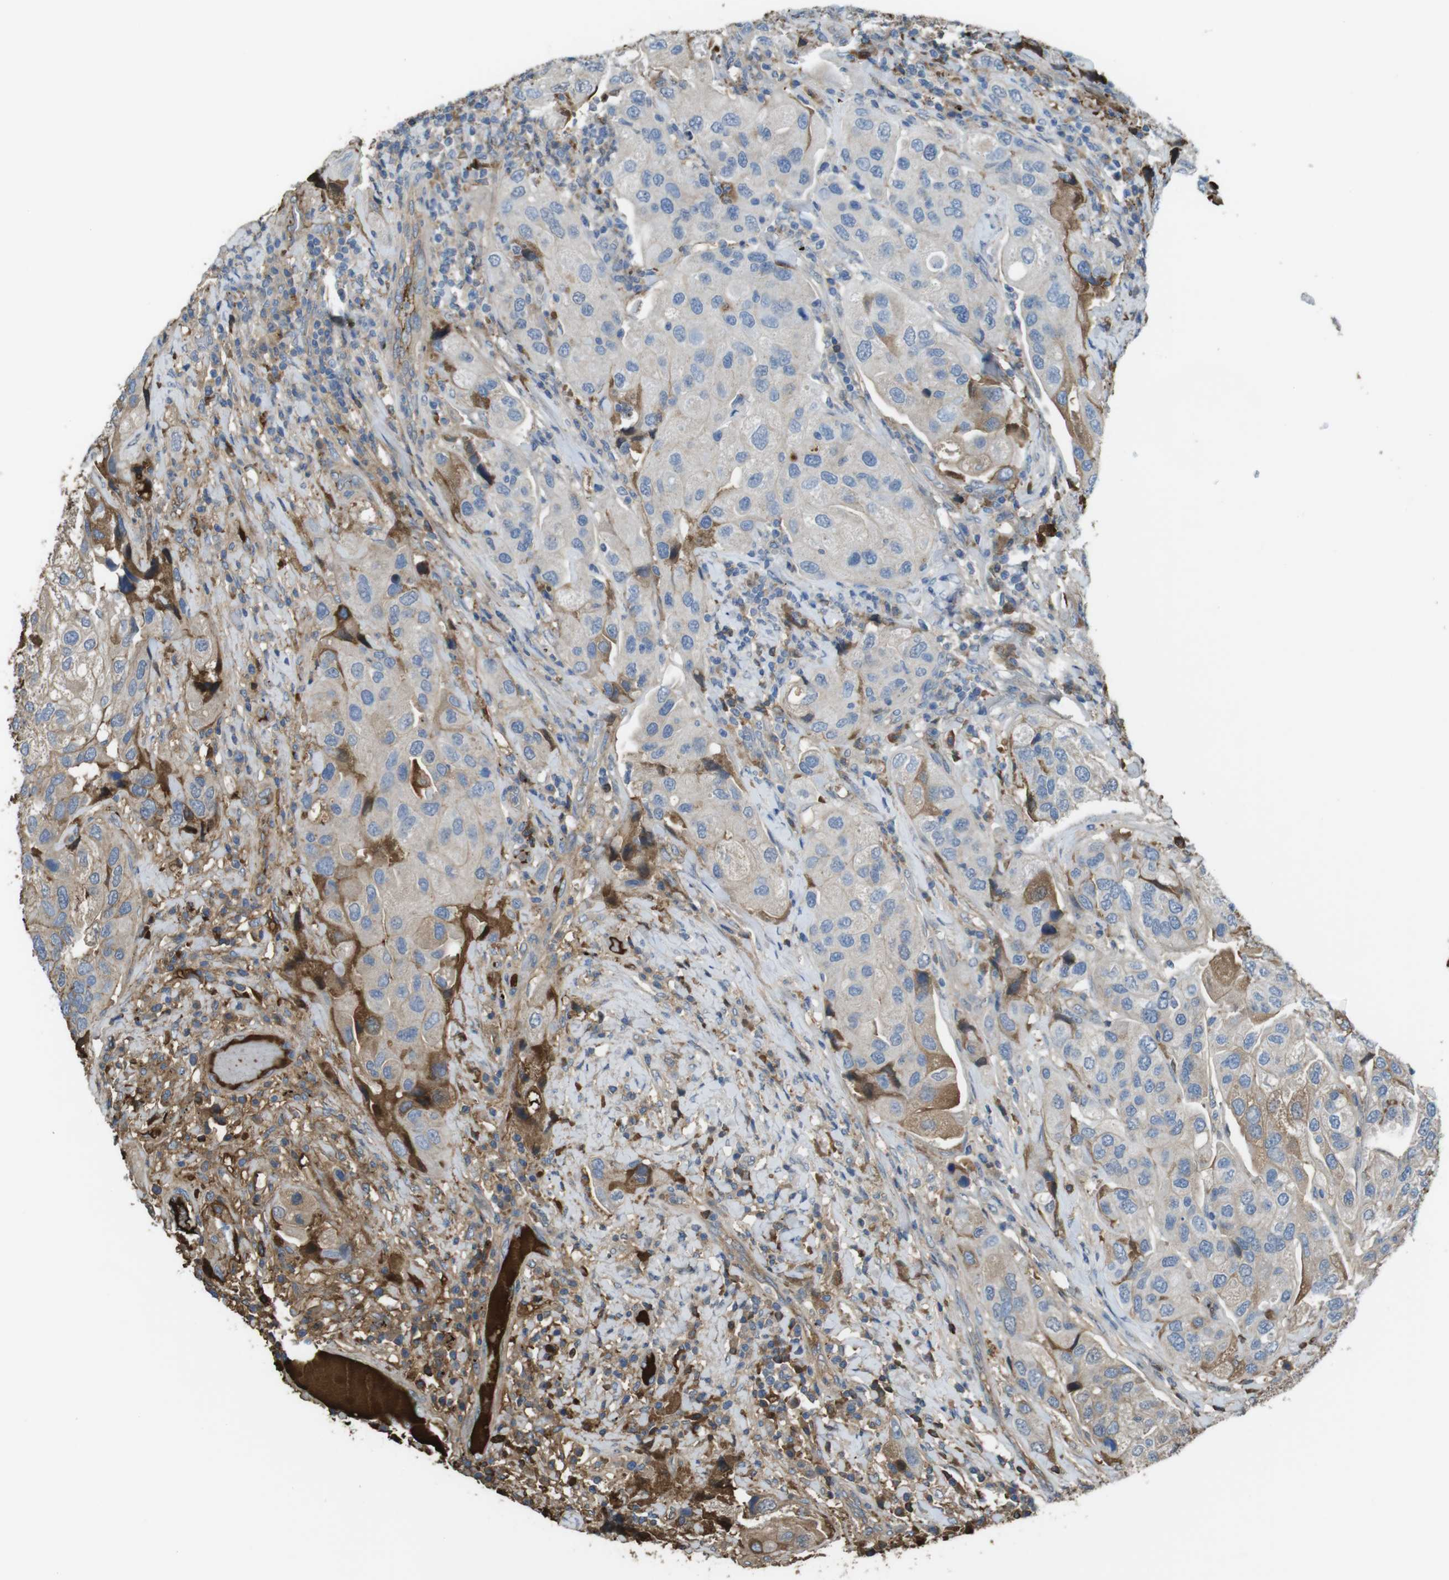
{"staining": {"intensity": "moderate", "quantity": "<25%", "location": "cytoplasmic/membranous"}, "tissue": "urothelial cancer", "cell_type": "Tumor cells", "image_type": "cancer", "snomed": [{"axis": "morphology", "description": "Urothelial carcinoma, High grade"}, {"axis": "topography", "description": "Urinary bladder"}], "caption": "High-power microscopy captured an immunohistochemistry (IHC) micrograph of urothelial cancer, revealing moderate cytoplasmic/membranous positivity in about <25% of tumor cells.", "gene": "LTBP4", "patient": {"sex": "female", "age": 64}}